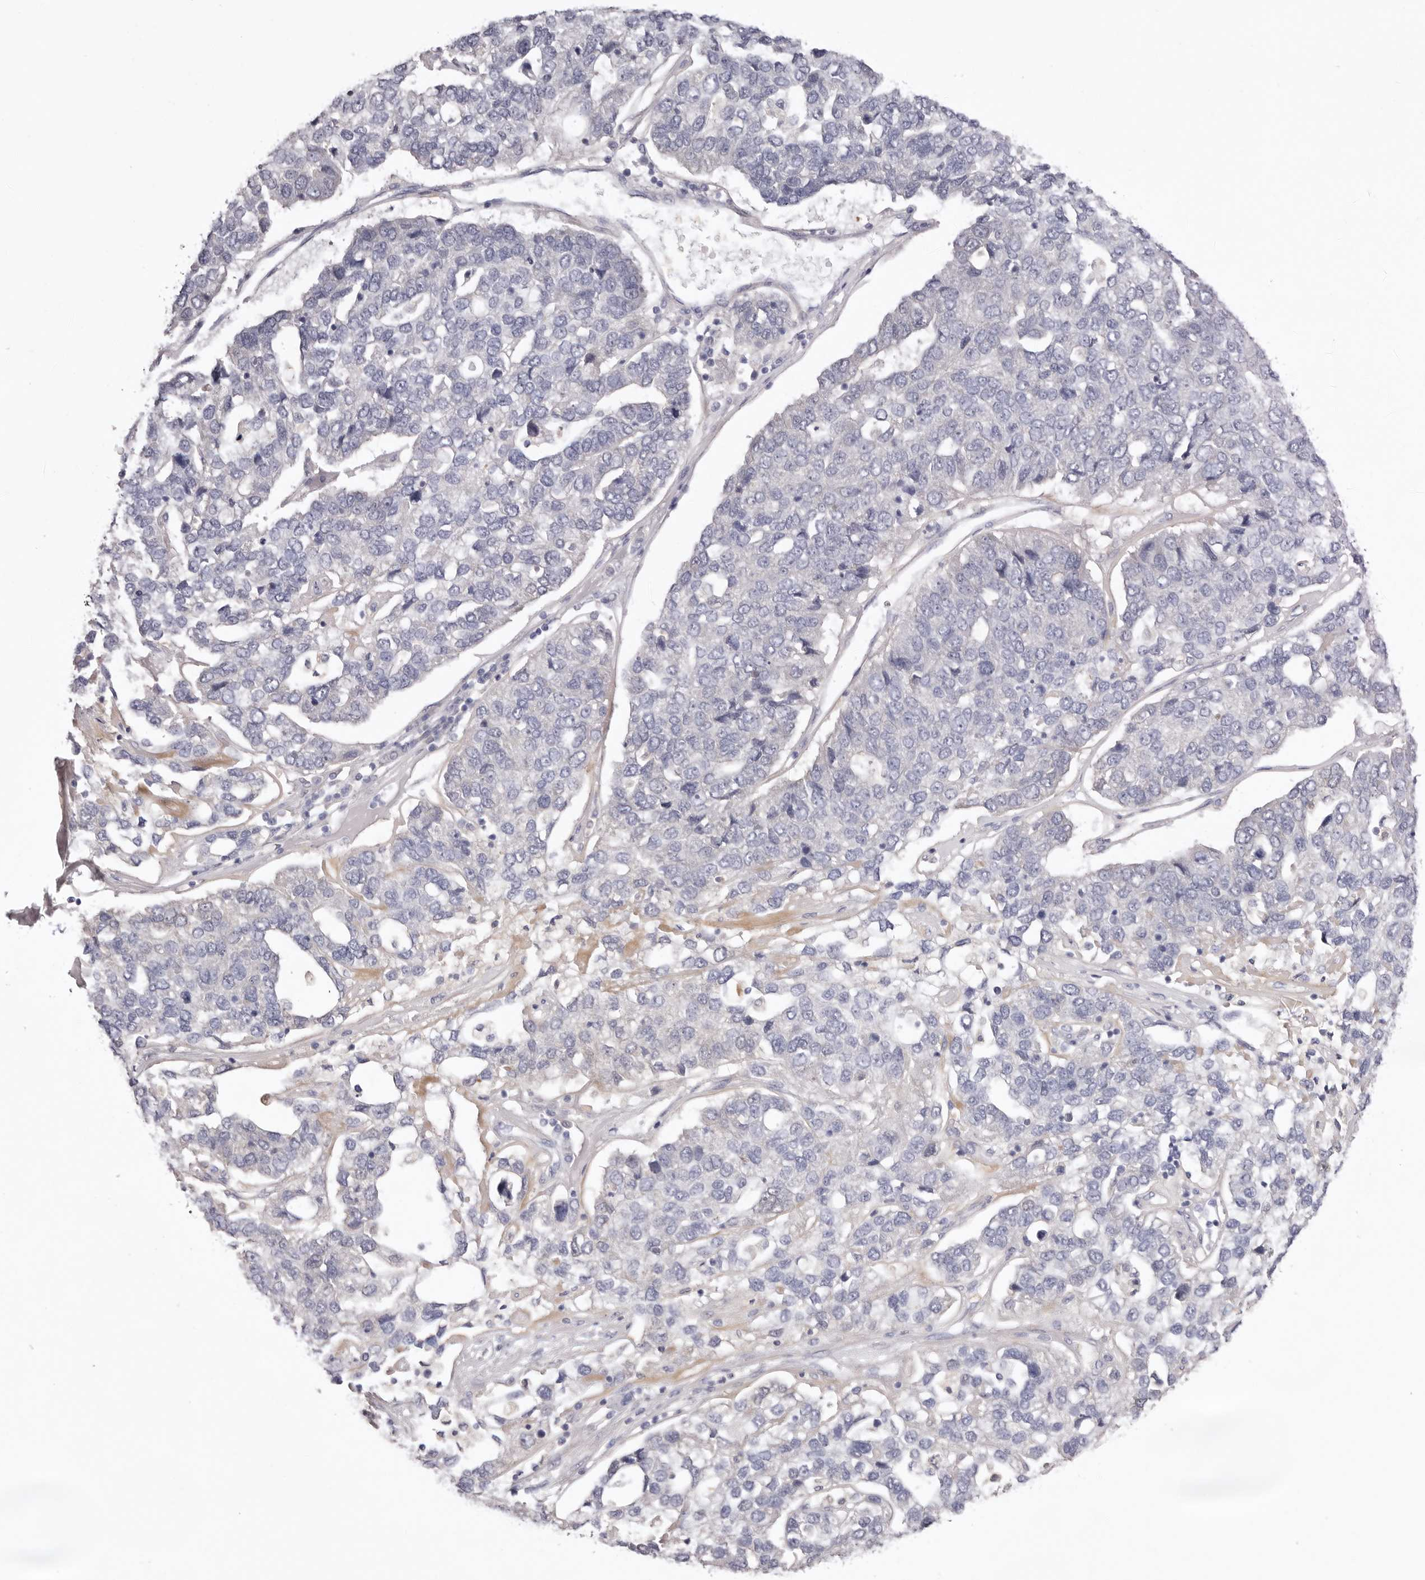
{"staining": {"intensity": "negative", "quantity": "none", "location": "none"}, "tissue": "pancreatic cancer", "cell_type": "Tumor cells", "image_type": "cancer", "snomed": [{"axis": "morphology", "description": "Adenocarcinoma, NOS"}, {"axis": "topography", "description": "Pancreas"}], "caption": "The image demonstrates no significant staining in tumor cells of pancreatic adenocarcinoma.", "gene": "LMLN", "patient": {"sex": "female", "age": 61}}